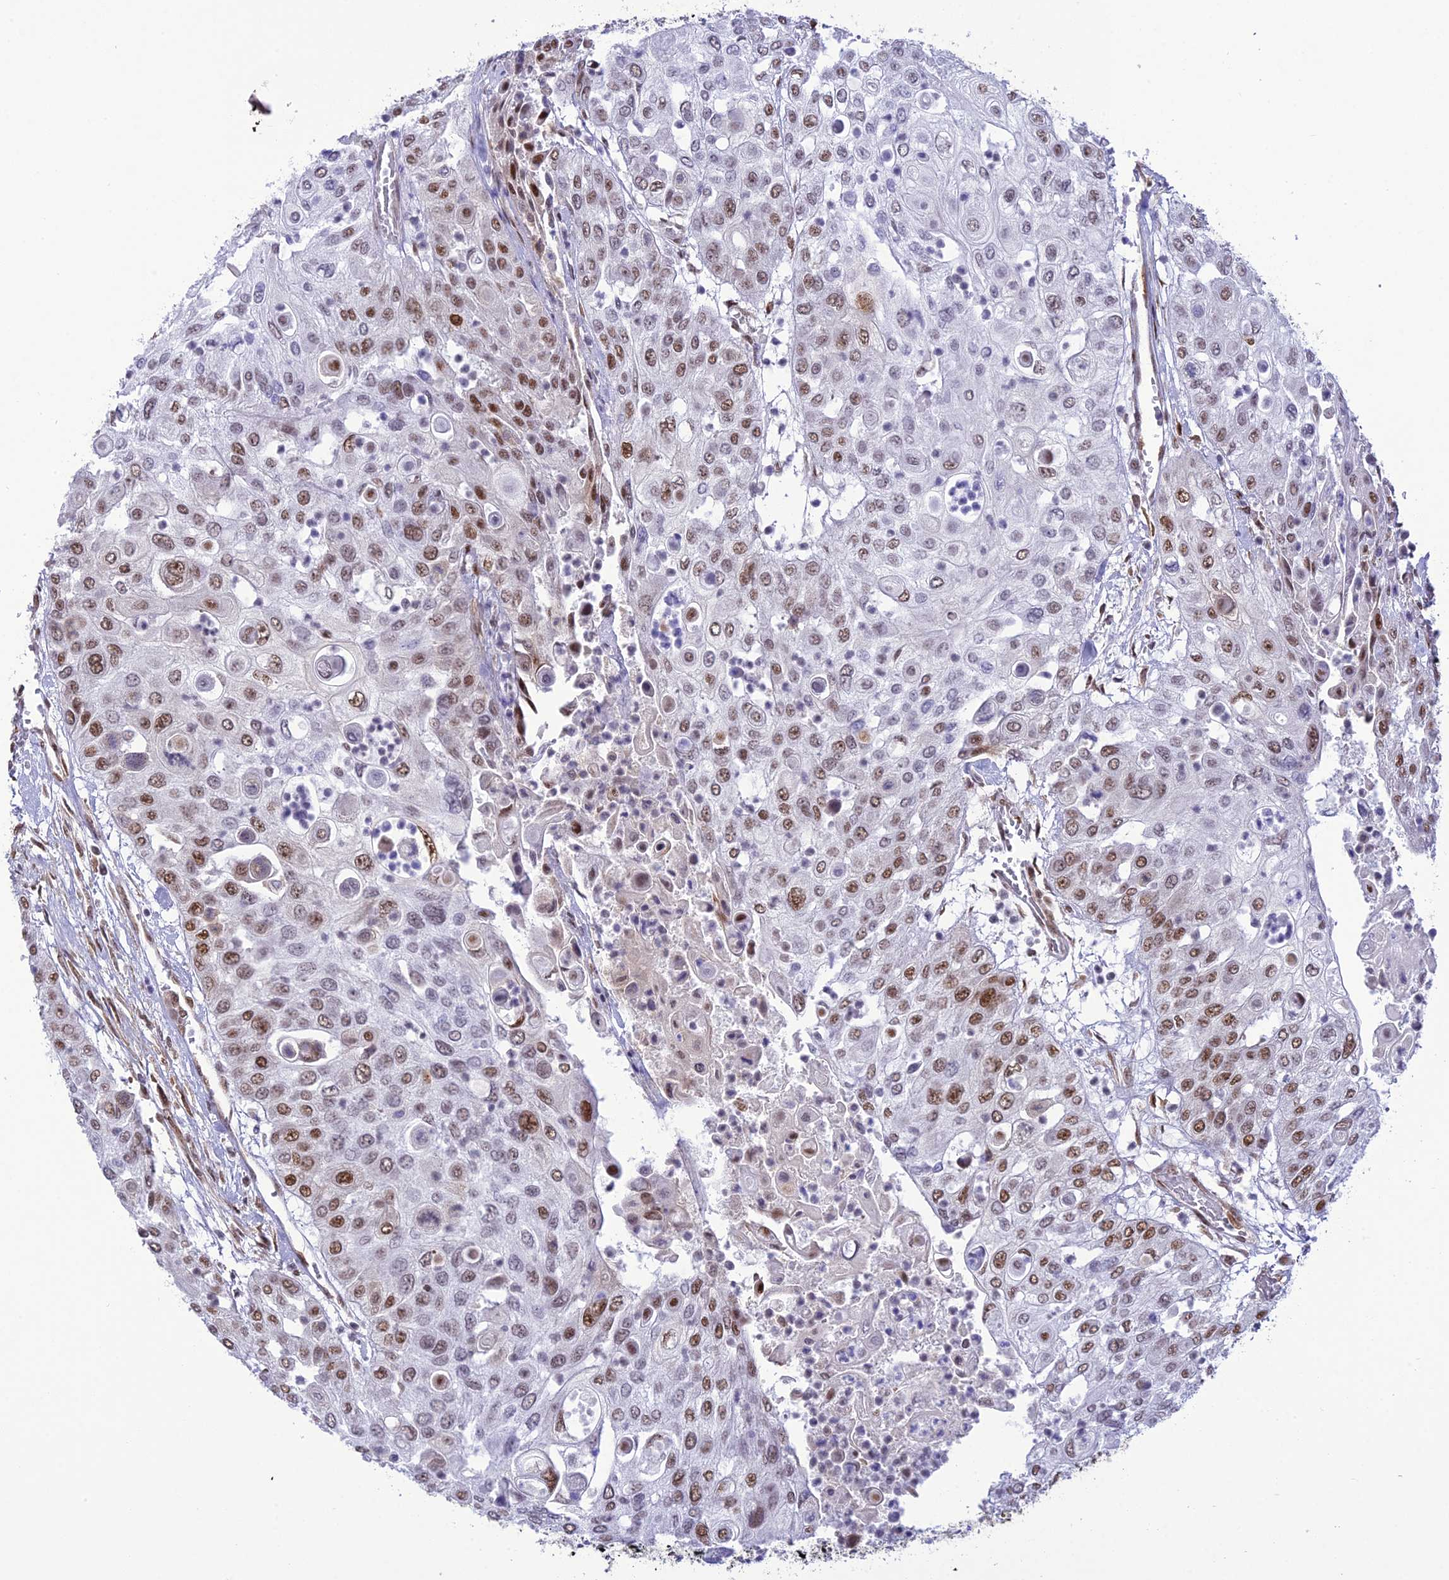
{"staining": {"intensity": "moderate", "quantity": "25%-75%", "location": "nuclear"}, "tissue": "urothelial cancer", "cell_type": "Tumor cells", "image_type": "cancer", "snomed": [{"axis": "morphology", "description": "Urothelial carcinoma, High grade"}, {"axis": "topography", "description": "Urinary bladder"}], "caption": "There is medium levels of moderate nuclear expression in tumor cells of urothelial carcinoma (high-grade), as demonstrated by immunohistochemical staining (brown color).", "gene": "DDX1", "patient": {"sex": "female", "age": 79}}